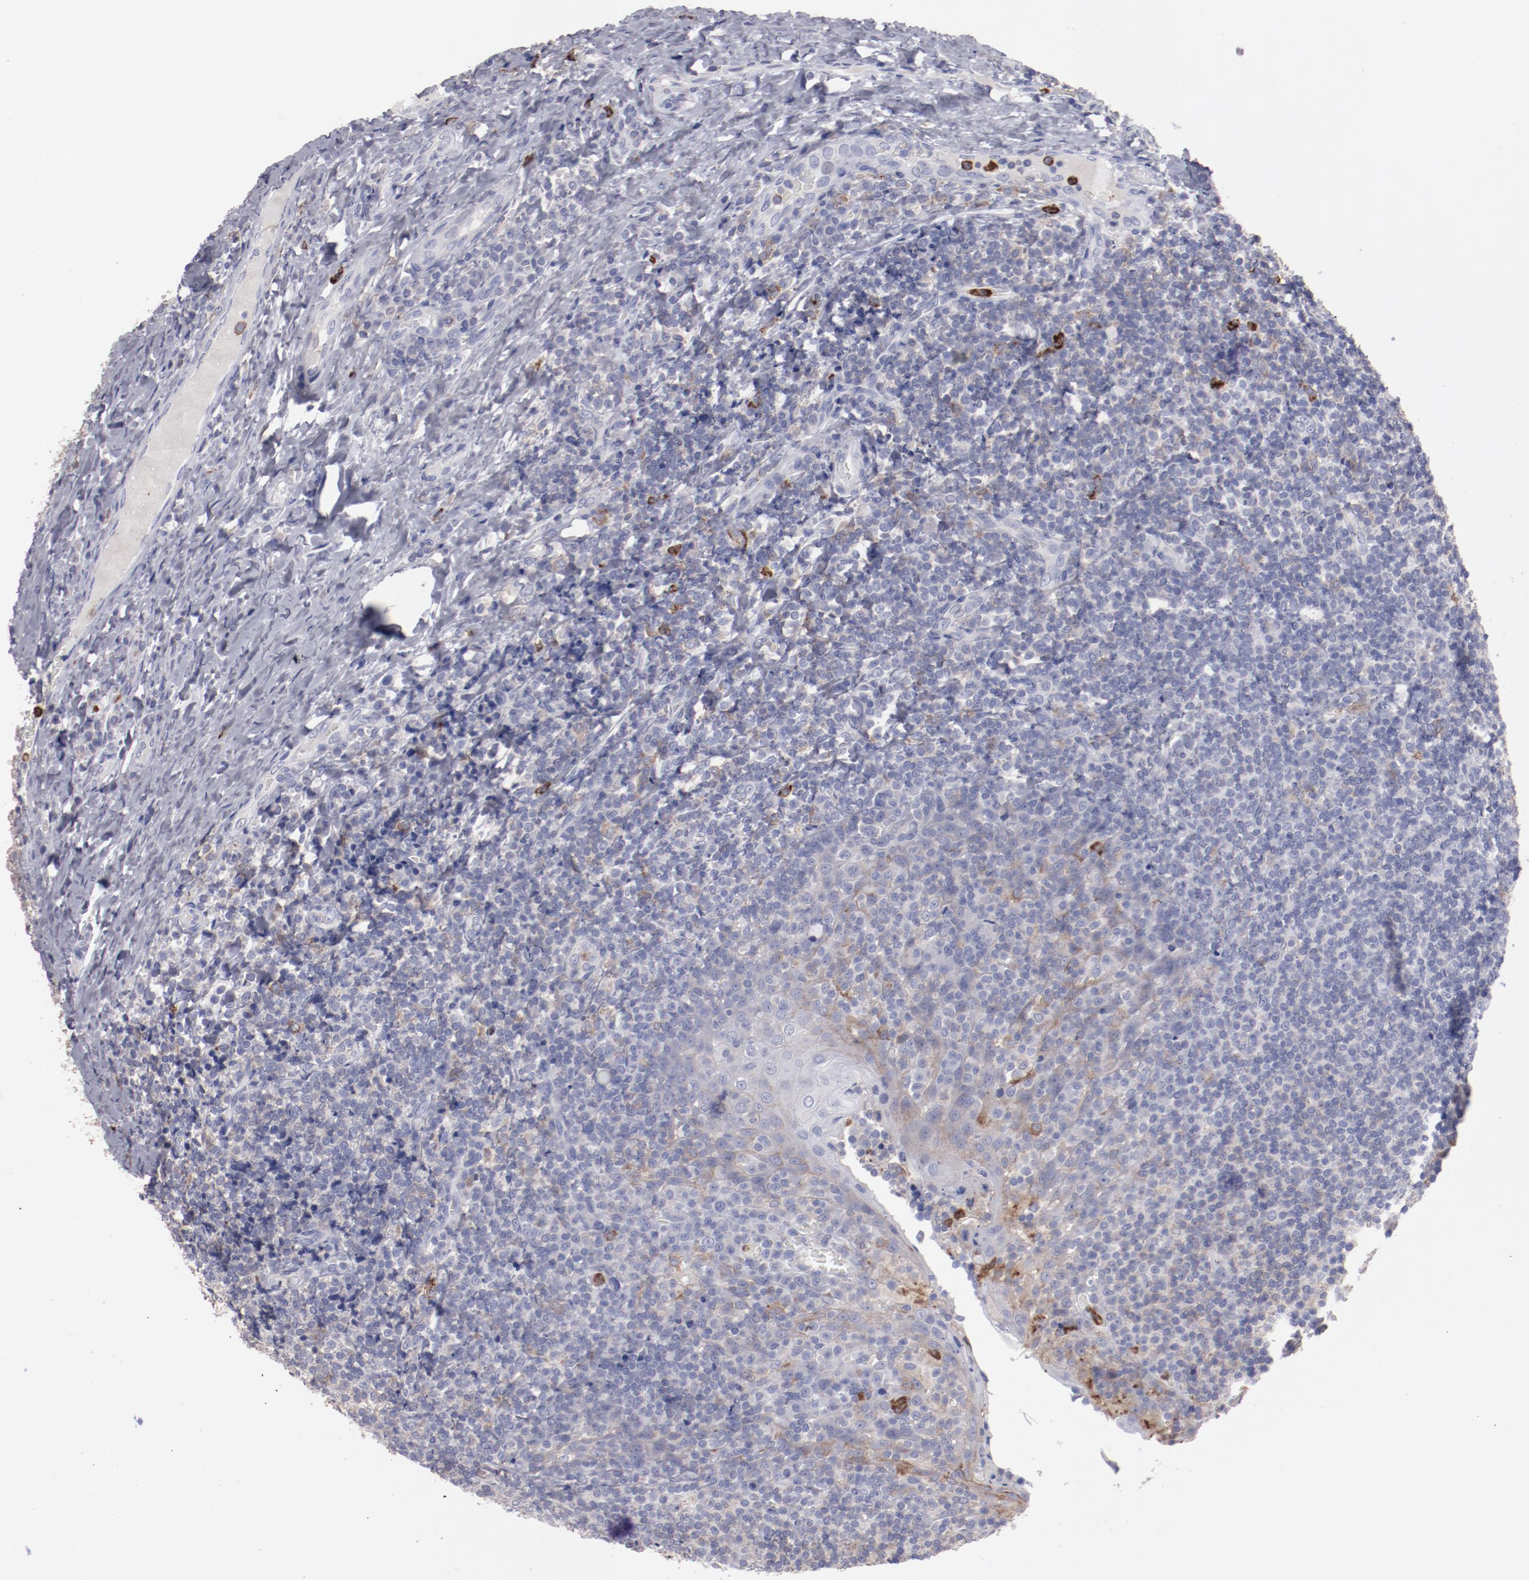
{"staining": {"intensity": "moderate", "quantity": "25%-75%", "location": "cytoplasmic/membranous"}, "tissue": "tonsil", "cell_type": "Germinal center cells", "image_type": "normal", "snomed": [{"axis": "morphology", "description": "Normal tissue, NOS"}, {"axis": "topography", "description": "Tonsil"}], "caption": "Protein analysis of unremarkable tonsil shows moderate cytoplasmic/membranous positivity in approximately 25%-75% of germinal center cells.", "gene": "FGR", "patient": {"sex": "male", "age": 31}}